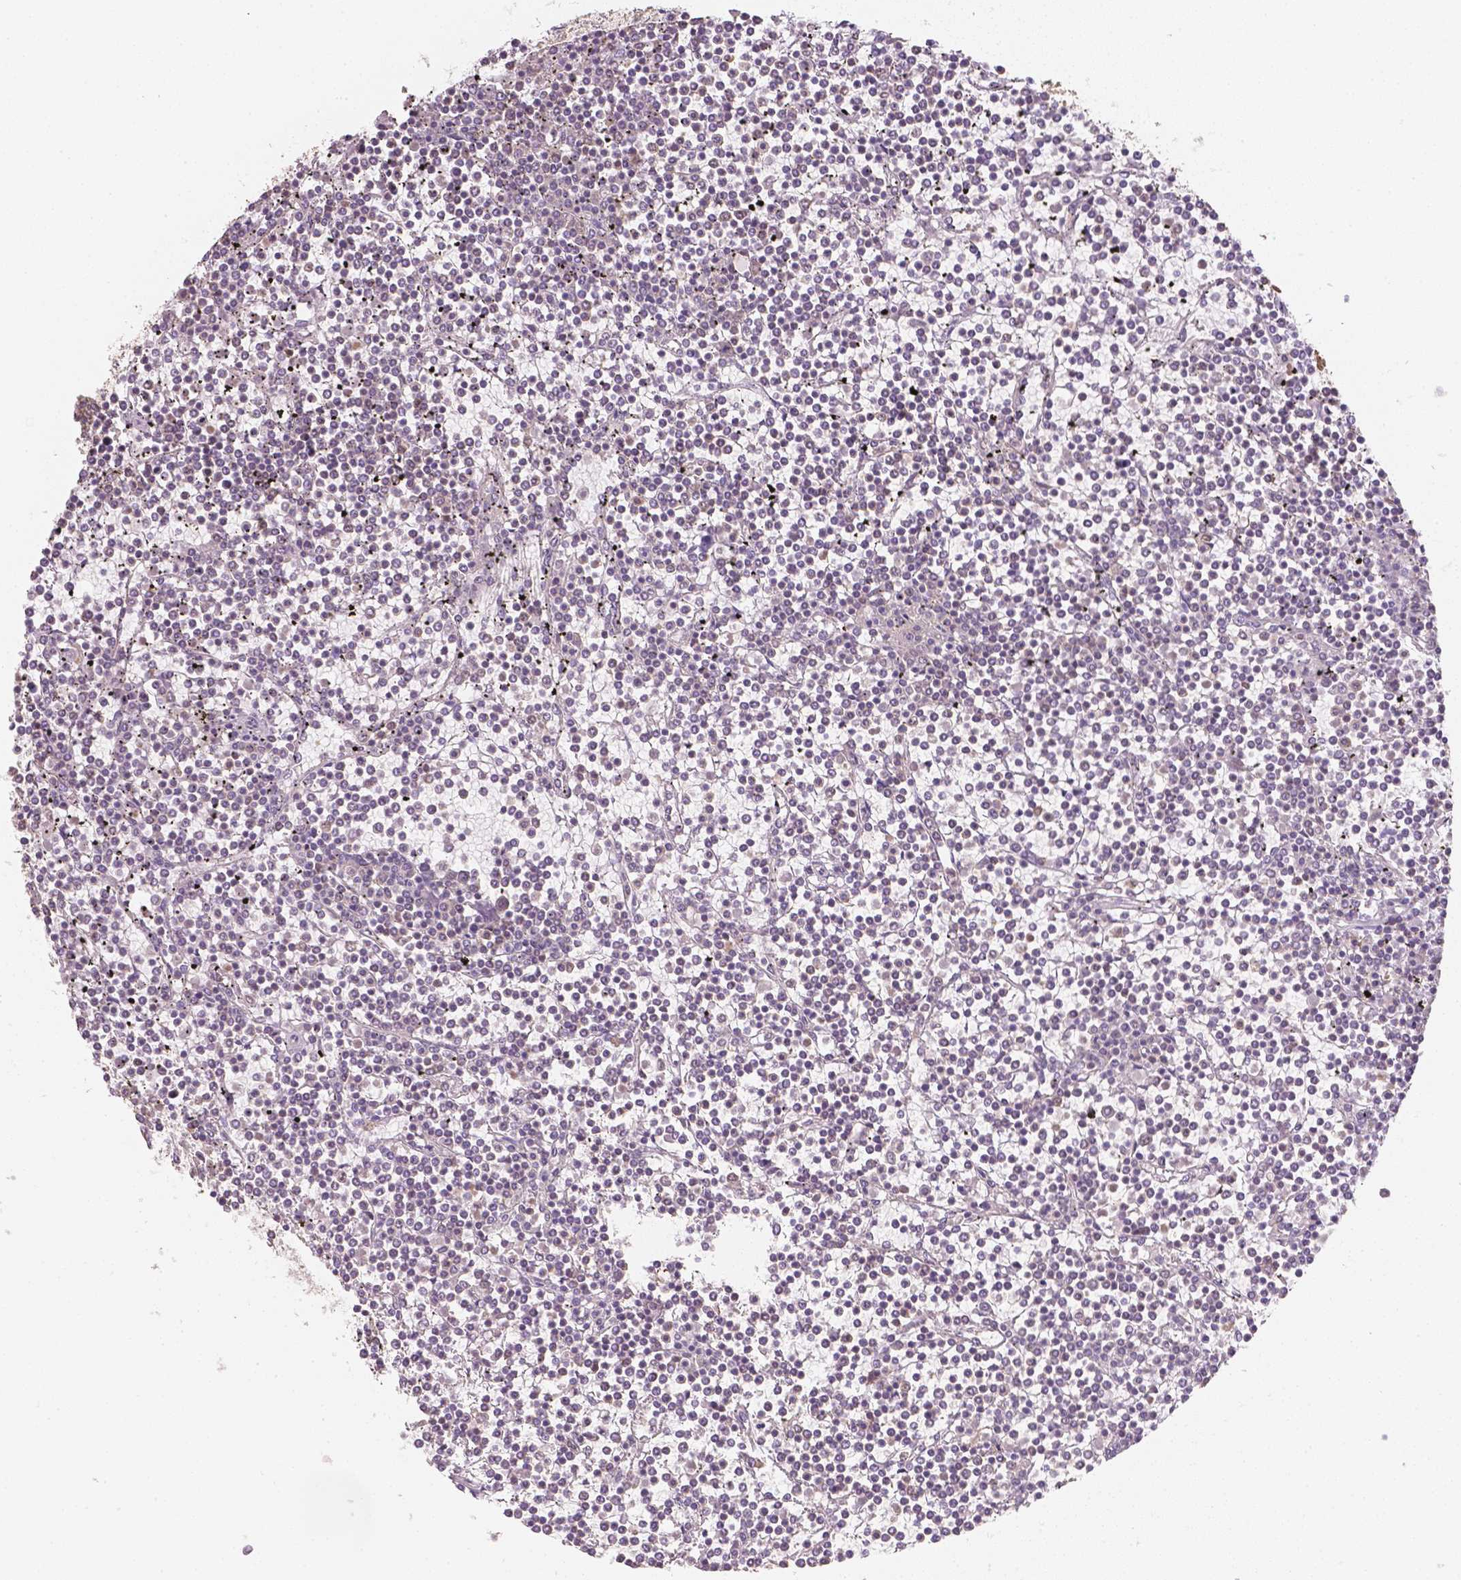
{"staining": {"intensity": "negative", "quantity": "none", "location": "none"}, "tissue": "lymphoma", "cell_type": "Tumor cells", "image_type": "cancer", "snomed": [{"axis": "morphology", "description": "Malignant lymphoma, non-Hodgkin's type, Low grade"}, {"axis": "topography", "description": "Spleen"}], "caption": "Immunohistochemistry of malignant lymphoma, non-Hodgkin's type (low-grade) exhibits no expression in tumor cells.", "gene": "NVL", "patient": {"sex": "female", "age": 19}}